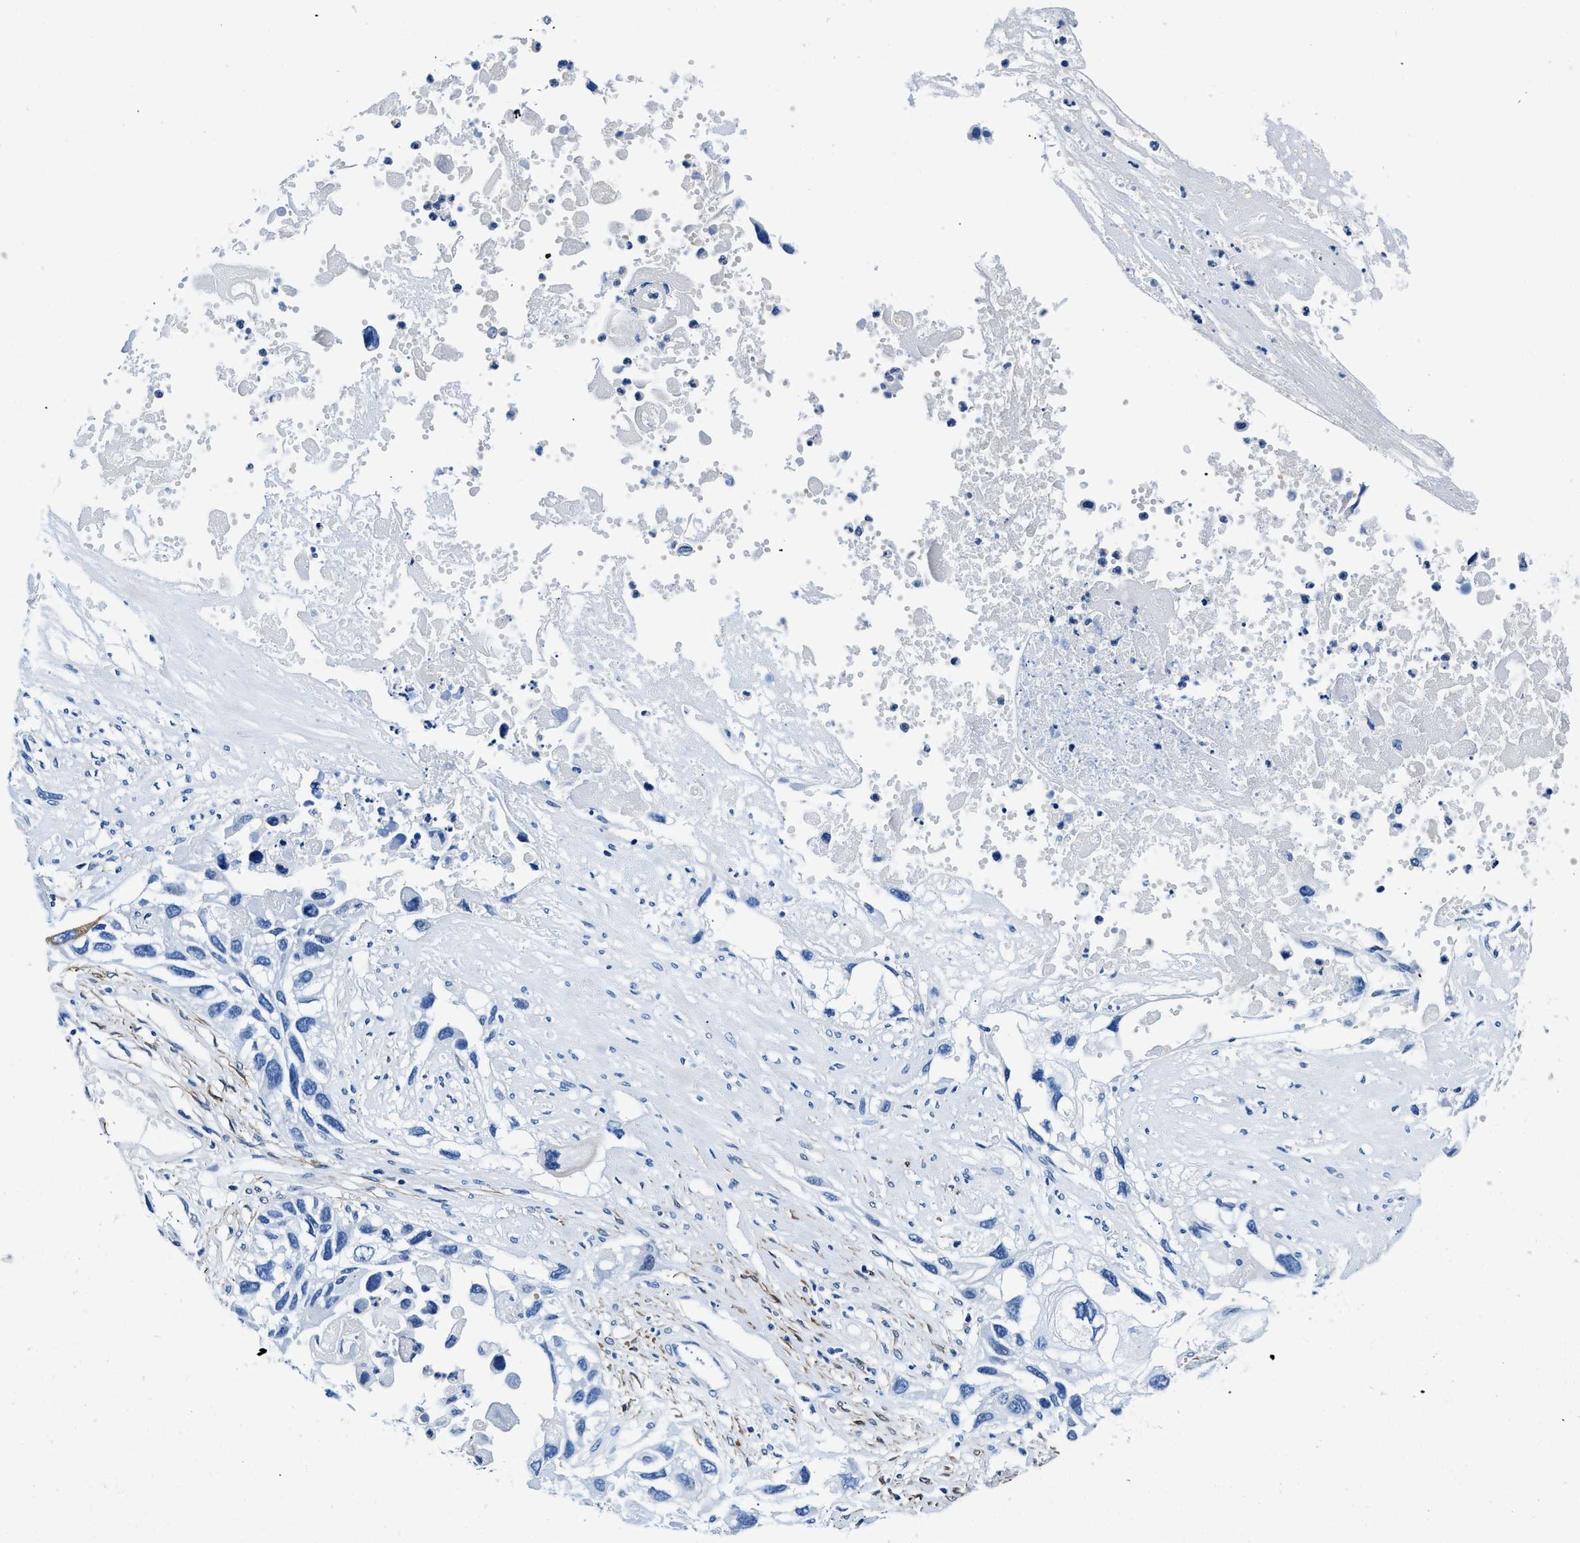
{"staining": {"intensity": "negative", "quantity": "none", "location": "none"}, "tissue": "lung cancer", "cell_type": "Tumor cells", "image_type": "cancer", "snomed": [{"axis": "morphology", "description": "Squamous cell carcinoma, NOS"}, {"axis": "topography", "description": "Lung"}], "caption": "The histopathology image demonstrates no staining of tumor cells in lung cancer.", "gene": "TEX261", "patient": {"sex": "male", "age": 71}}